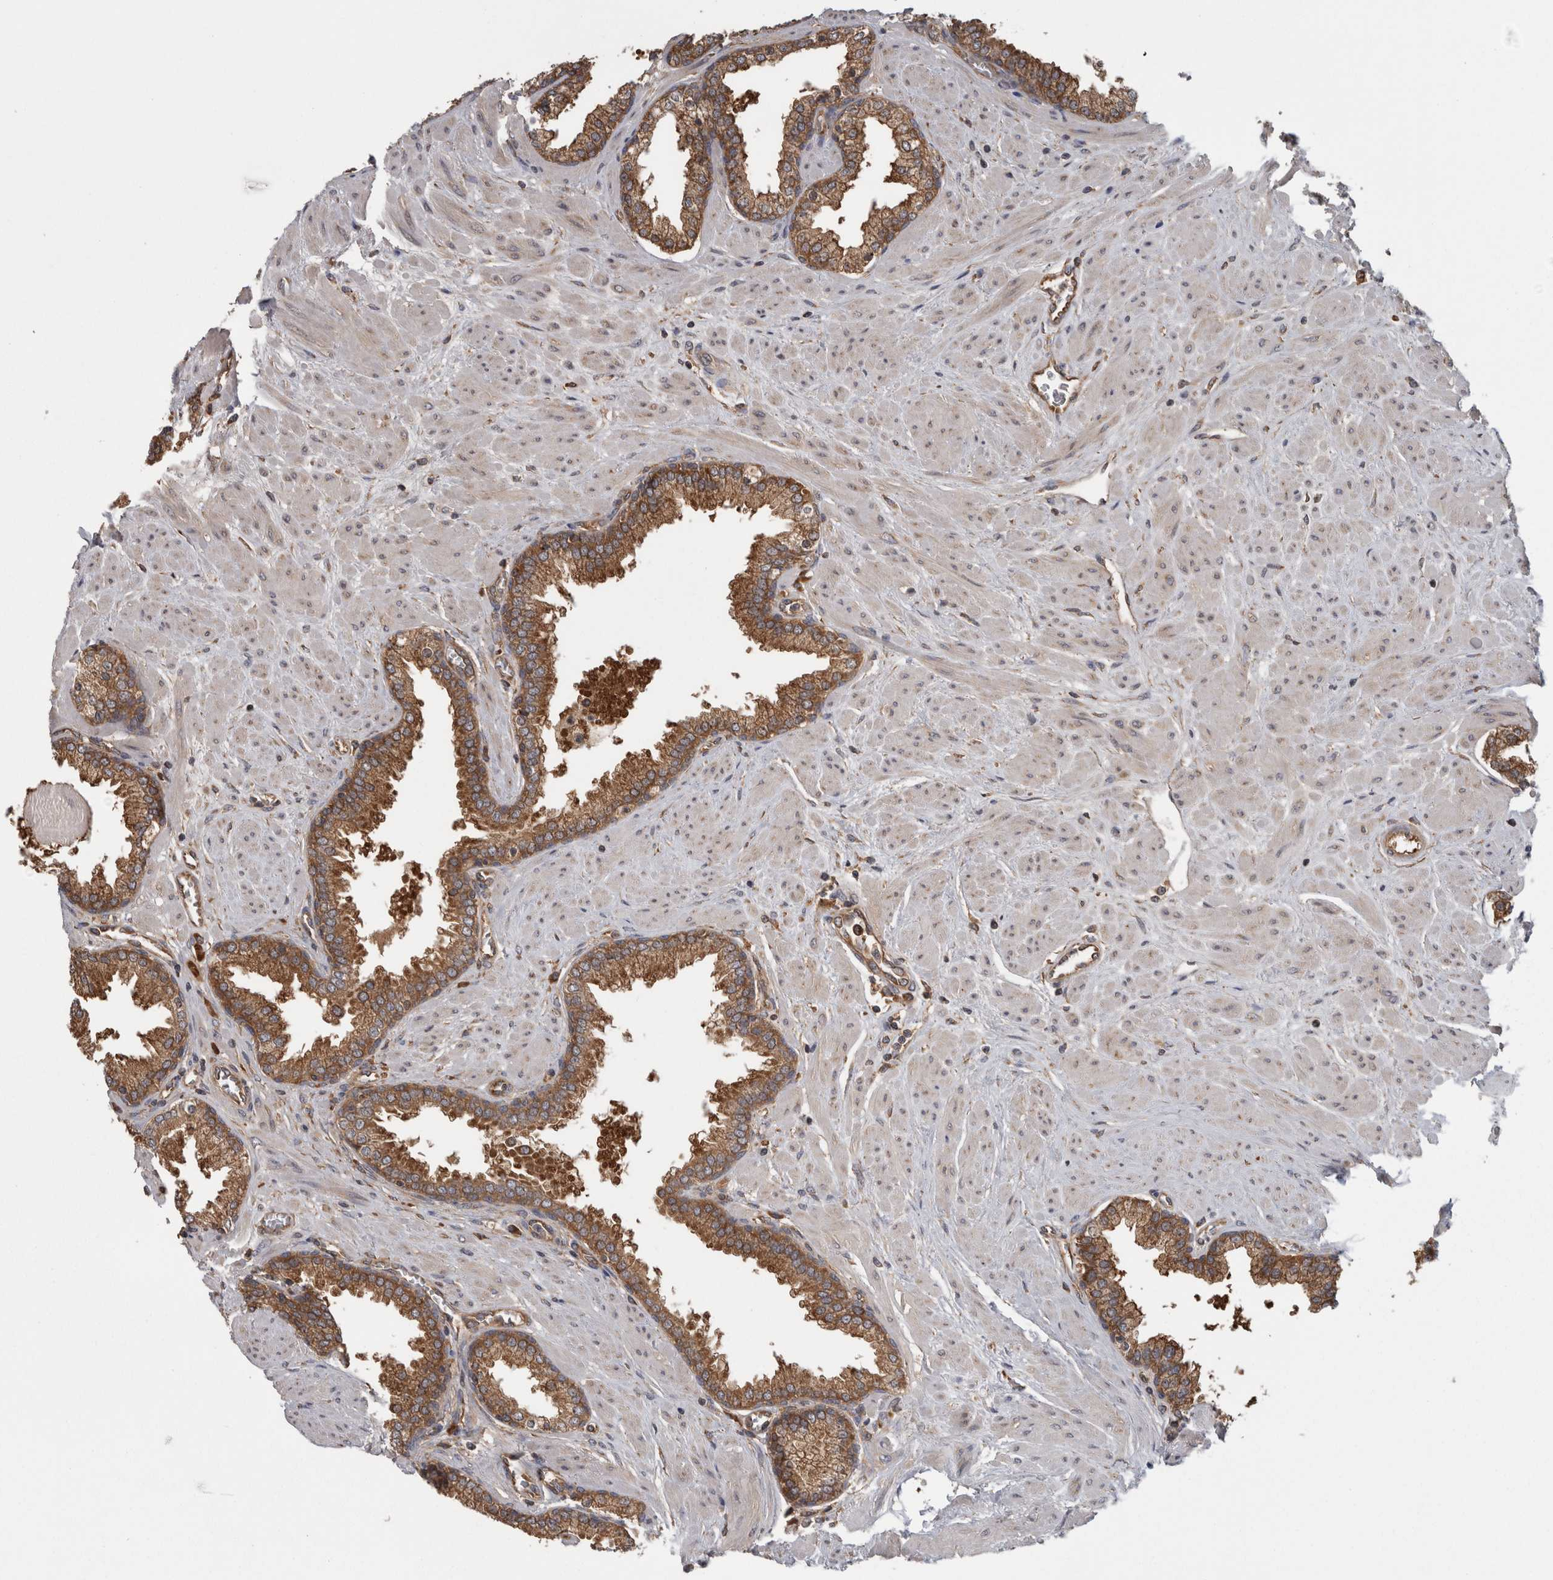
{"staining": {"intensity": "moderate", "quantity": ">75%", "location": "cytoplasmic/membranous"}, "tissue": "prostate", "cell_type": "Glandular cells", "image_type": "normal", "snomed": [{"axis": "morphology", "description": "Normal tissue, NOS"}, {"axis": "topography", "description": "Prostate"}], "caption": "IHC of benign prostate demonstrates medium levels of moderate cytoplasmic/membranous expression in about >75% of glandular cells. (Brightfield microscopy of DAB IHC at high magnification).", "gene": "SMCR8", "patient": {"sex": "male", "age": 51}}